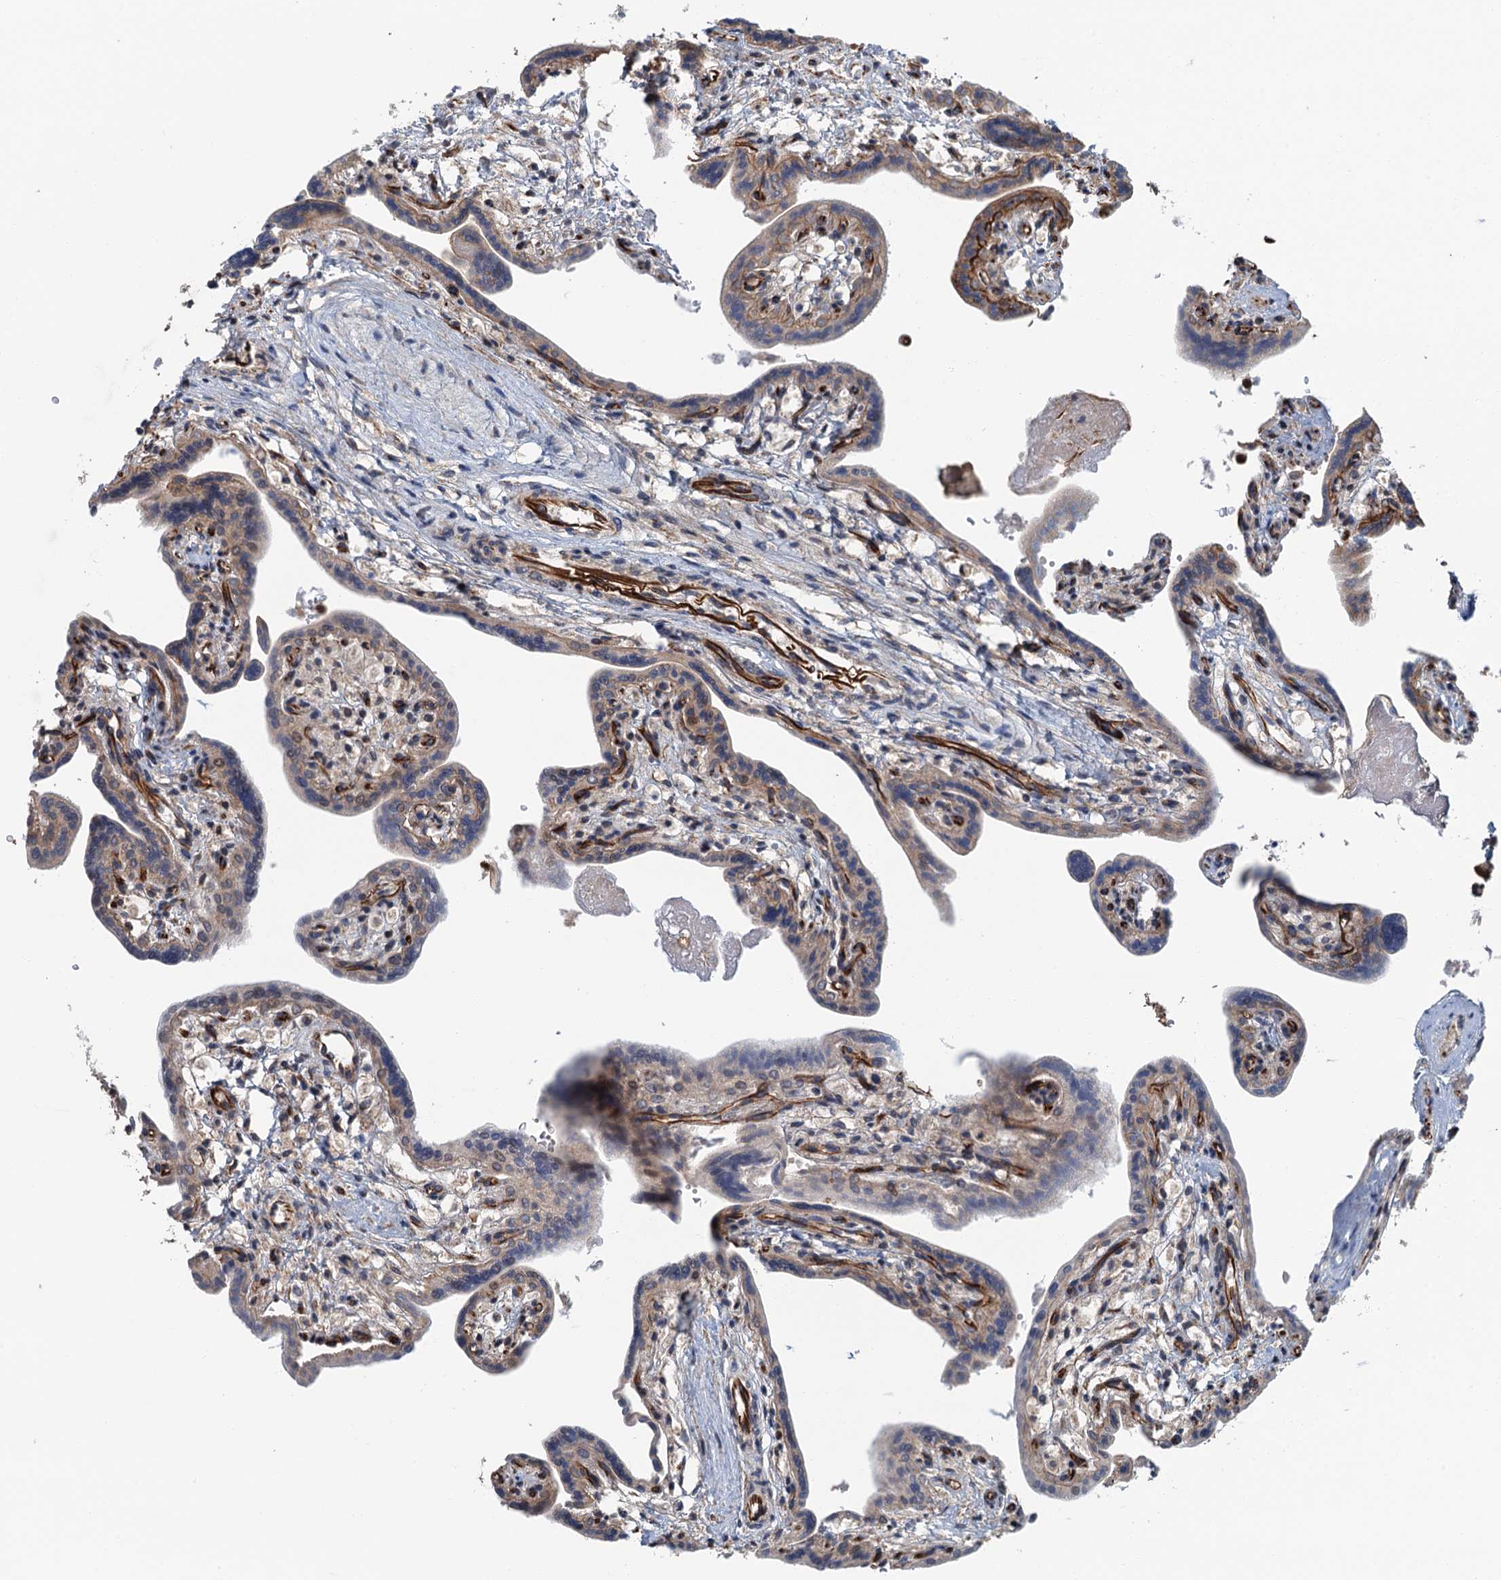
{"staining": {"intensity": "moderate", "quantity": "25%-75%", "location": "cytoplasmic/membranous"}, "tissue": "placenta", "cell_type": "Trophoblastic cells", "image_type": "normal", "snomed": [{"axis": "morphology", "description": "Normal tissue, NOS"}, {"axis": "topography", "description": "Placenta"}], "caption": "Immunohistochemical staining of benign placenta demonstrates moderate cytoplasmic/membranous protein positivity in about 25%-75% of trophoblastic cells. Using DAB (3,3'-diaminobenzidine) (brown) and hematoxylin (blue) stains, captured at high magnification using brightfield microscopy.", "gene": "WHAMM", "patient": {"sex": "female", "age": 37}}